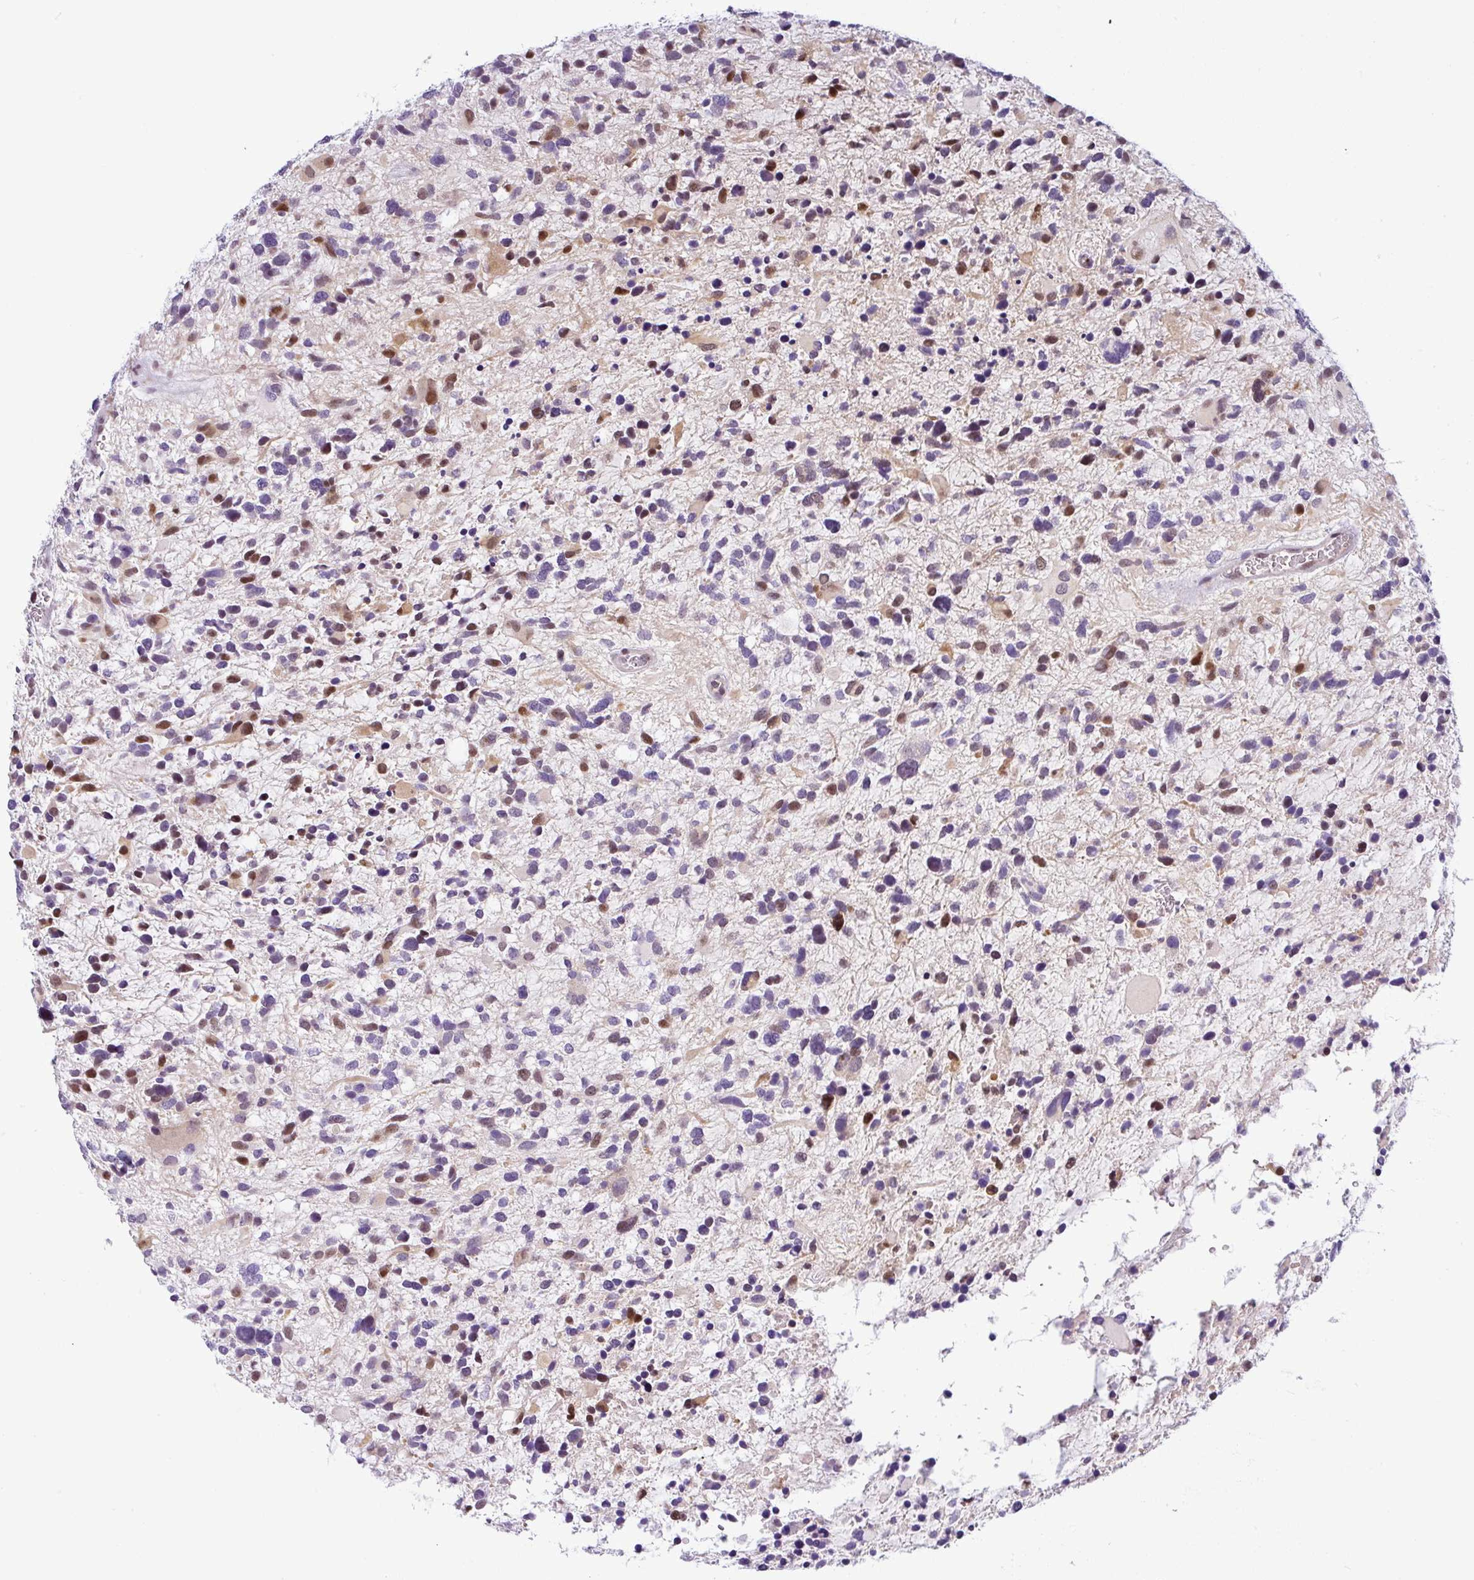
{"staining": {"intensity": "weak", "quantity": "25%-75%", "location": "cytoplasmic/membranous,nuclear"}, "tissue": "glioma", "cell_type": "Tumor cells", "image_type": "cancer", "snomed": [{"axis": "morphology", "description": "Glioma, malignant, High grade"}, {"axis": "topography", "description": "Brain"}], "caption": "Weak cytoplasmic/membranous and nuclear protein staining is present in about 25%-75% of tumor cells in malignant glioma (high-grade).", "gene": "NDUFB2", "patient": {"sex": "female", "age": 11}}